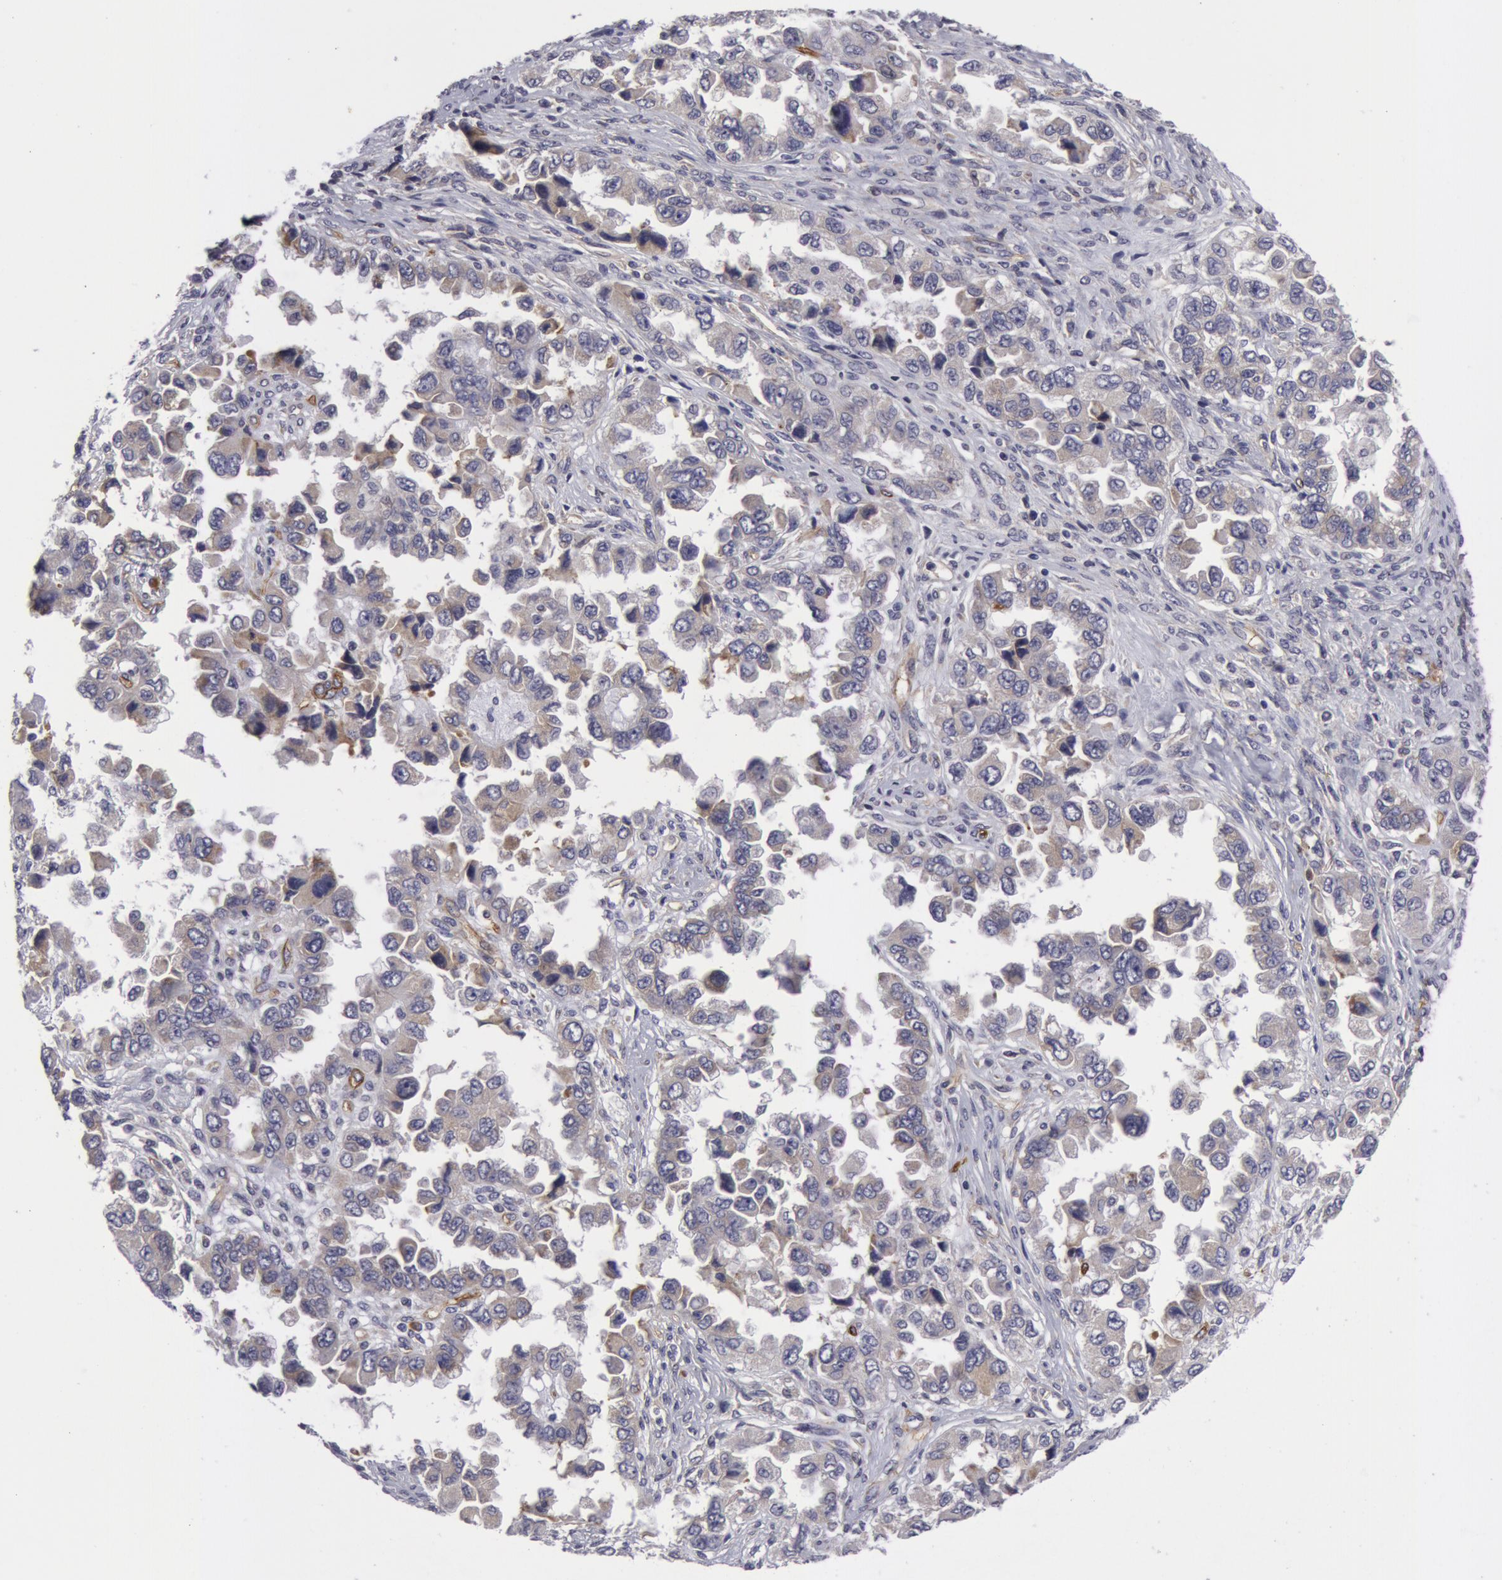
{"staining": {"intensity": "weak", "quantity": "<25%", "location": "cytoplasmic/membranous"}, "tissue": "ovarian cancer", "cell_type": "Tumor cells", "image_type": "cancer", "snomed": [{"axis": "morphology", "description": "Cystadenocarcinoma, serous, NOS"}, {"axis": "topography", "description": "Ovary"}], "caption": "Serous cystadenocarcinoma (ovarian) was stained to show a protein in brown. There is no significant positivity in tumor cells.", "gene": "IL23A", "patient": {"sex": "female", "age": 84}}